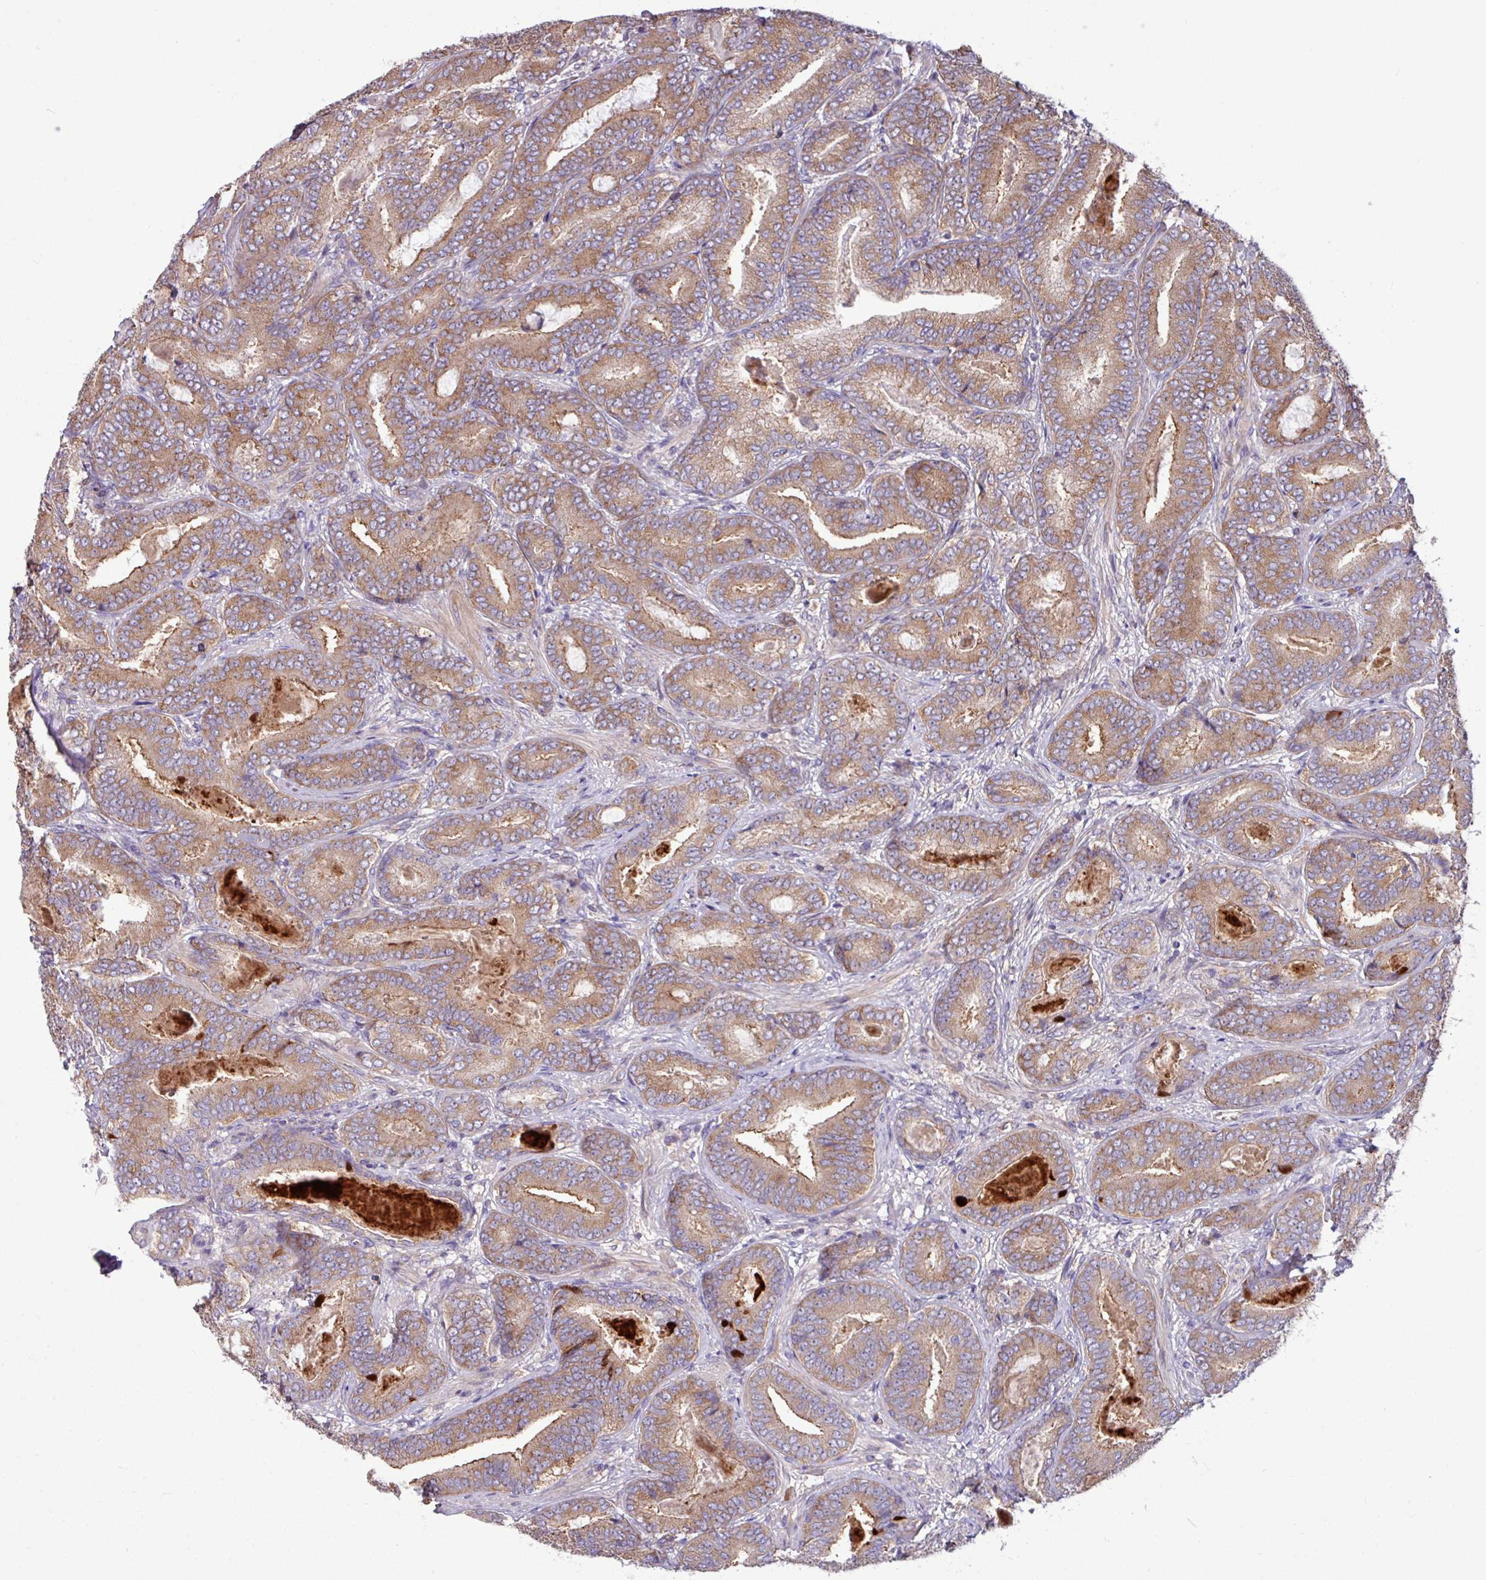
{"staining": {"intensity": "moderate", "quantity": ">75%", "location": "cytoplasmic/membranous"}, "tissue": "prostate cancer", "cell_type": "Tumor cells", "image_type": "cancer", "snomed": [{"axis": "morphology", "description": "Adenocarcinoma, Low grade"}, {"axis": "topography", "description": "Prostate and seminal vesicle, NOS"}], "caption": "A brown stain shows moderate cytoplasmic/membranous staining of a protein in adenocarcinoma (low-grade) (prostate) tumor cells. The staining is performed using DAB brown chromogen to label protein expression. The nuclei are counter-stained blue using hematoxylin.", "gene": "LSM12", "patient": {"sex": "male", "age": 61}}